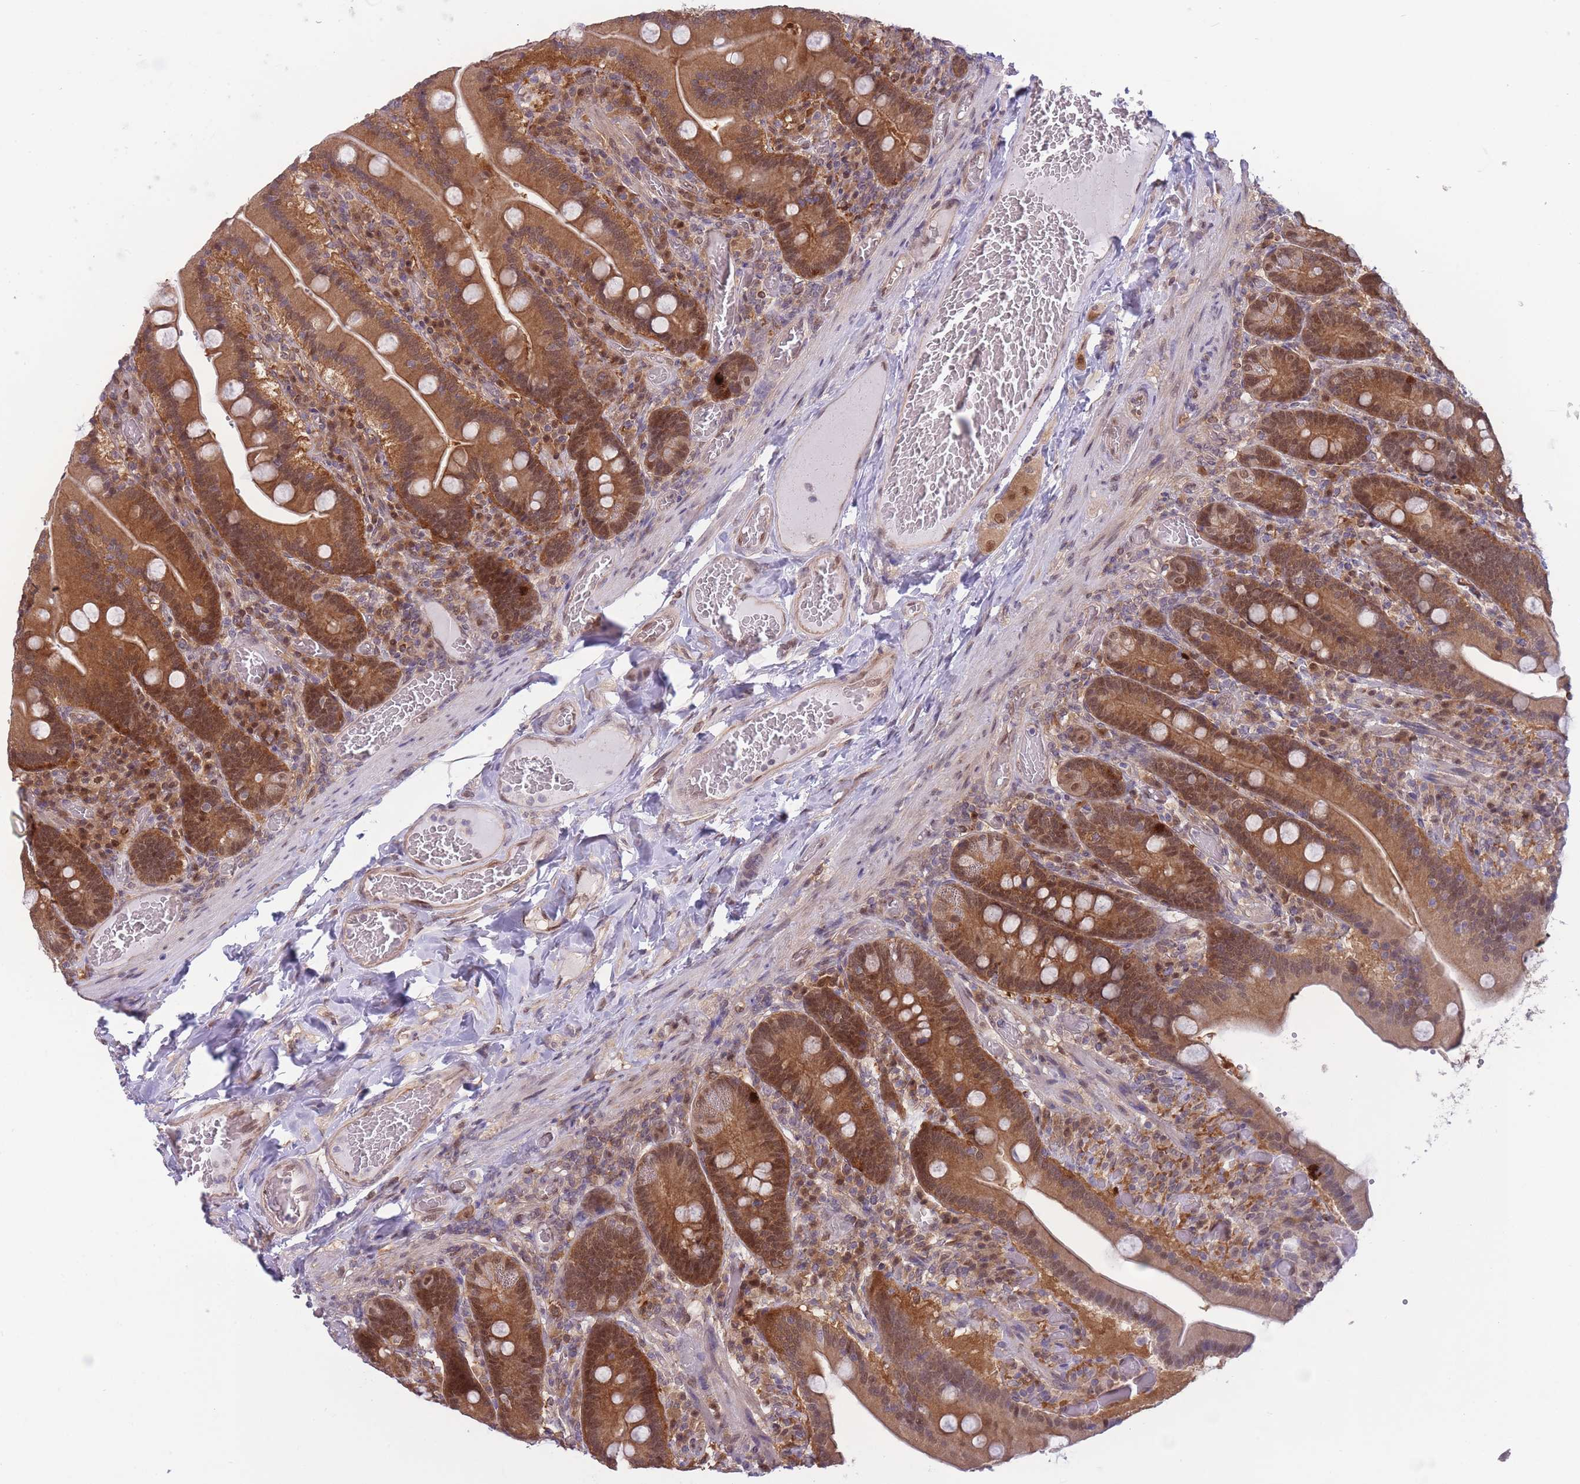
{"staining": {"intensity": "moderate", "quantity": ">75%", "location": "cytoplasmic/membranous,nuclear"}, "tissue": "duodenum", "cell_type": "Glandular cells", "image_type": "normal", "snomed": [{"axis": "morphology", "description": "Normal tissue, NOS"}, {"axis": "topography", "description": "Duodenum"}], "caption": "Unremarkable duodenum demonstrates moderate cytoplasmic/membranous,nuclear staining in about >75% of glandular cells, visualized by immunohistochemistry. Immunohistochemistry stains the protein of interest in brown and the nuclei are stained blue.", "gene": "NSFL1C", "patient": {"sex": "female", "age": 62}}